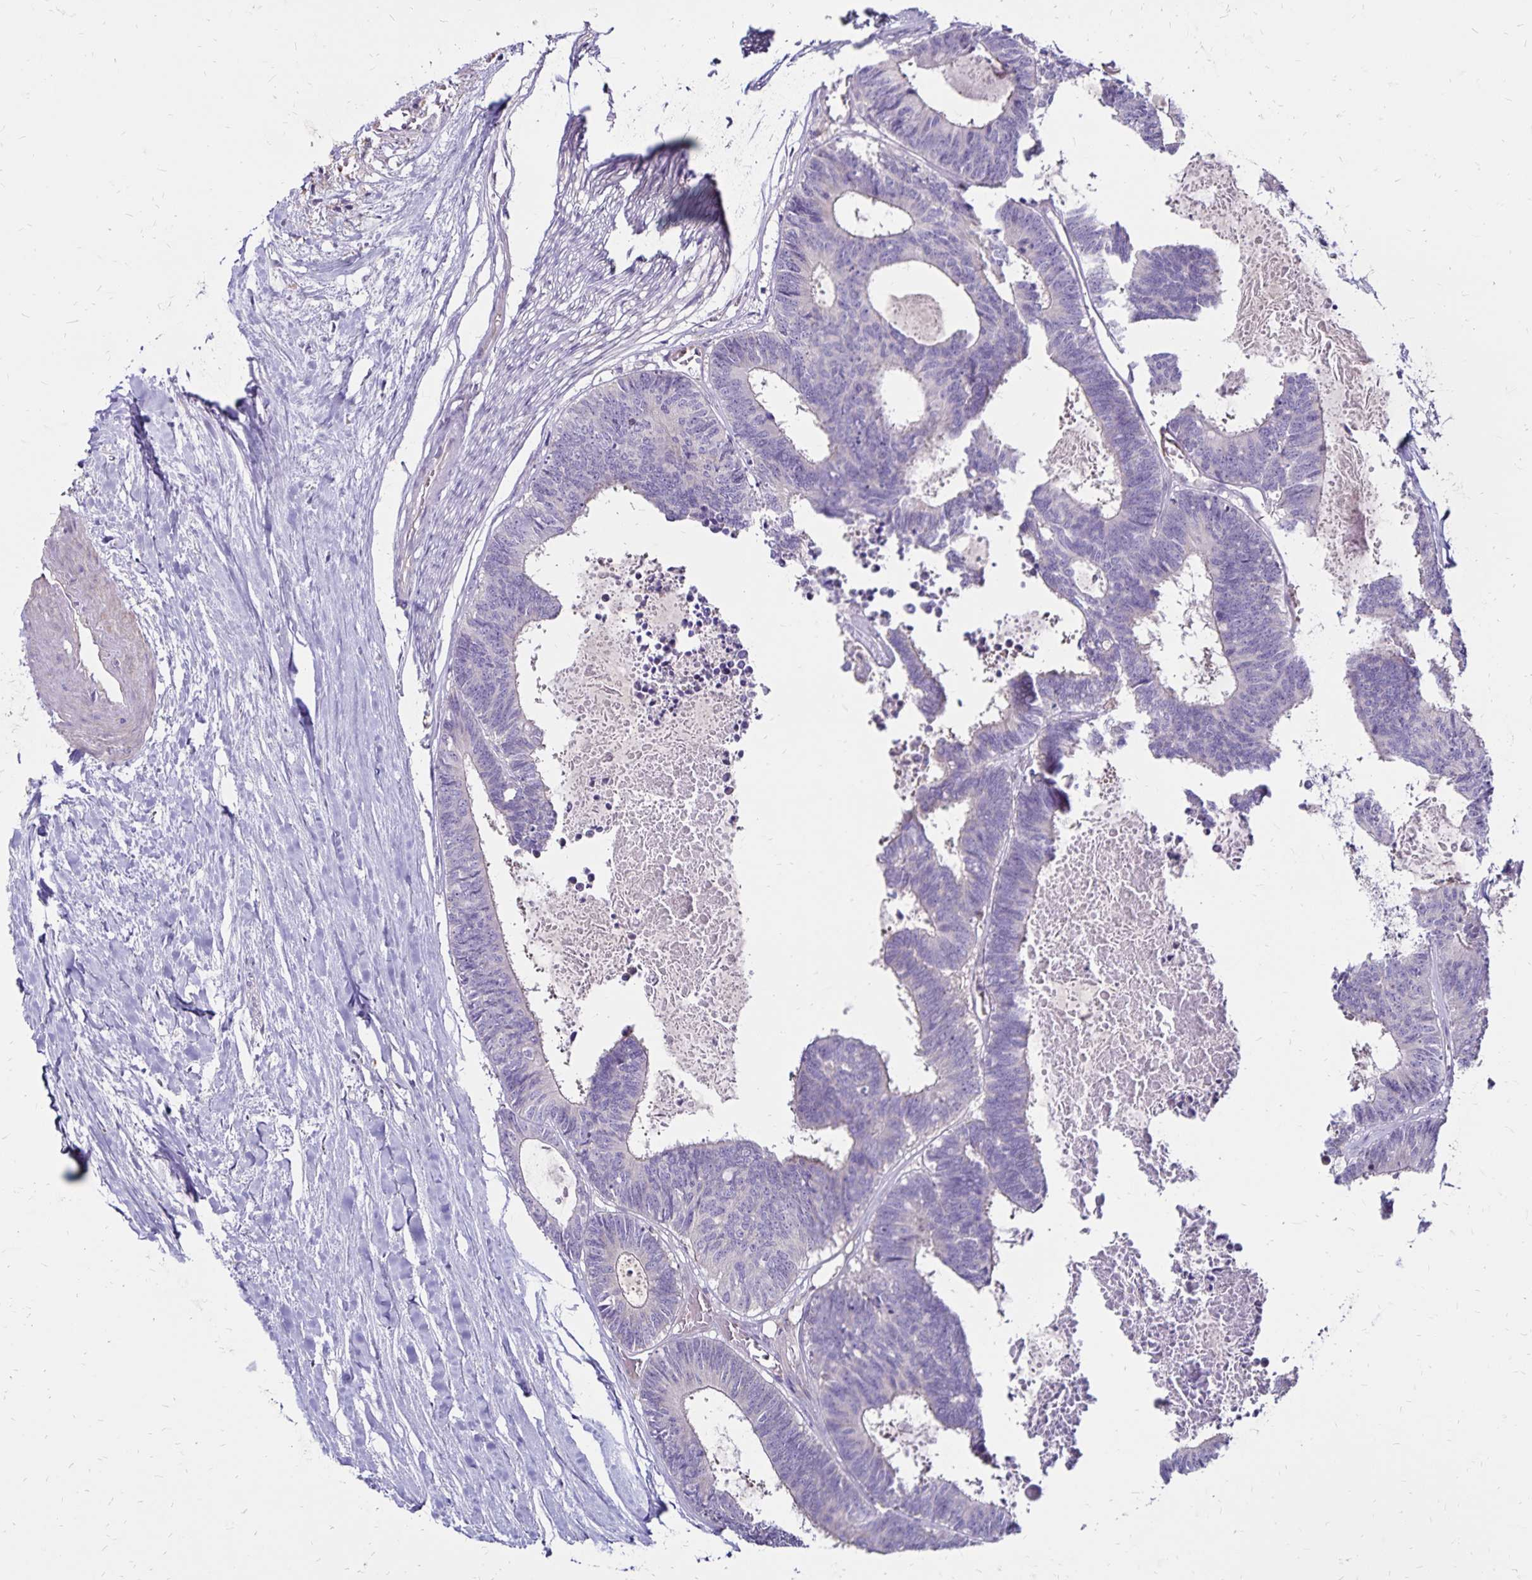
{"staining": {"intensity": "negative", "quantity": "none", "location": "none"}, "tissue": "colorectal cancer", "cell_type": "Tumor cells", "image_type": "cancer", "snomed": [{"axis": "morphology", "description": "Adenocarcinoma, NOS"}, {"axis": "topography", "description": "Colon"}, {"axis": "topography", "description": "Rectum"}], "caption": "The histopathology image exhibits no significant staining in tumor cells of colorectal cancer. (Brightfield microscopy of DAB (3,3'-diaminobenzidine) immunohistochemistry at high magnification).", "gene": "FSD1", "patient": {"sex": "male", "age": 57}}